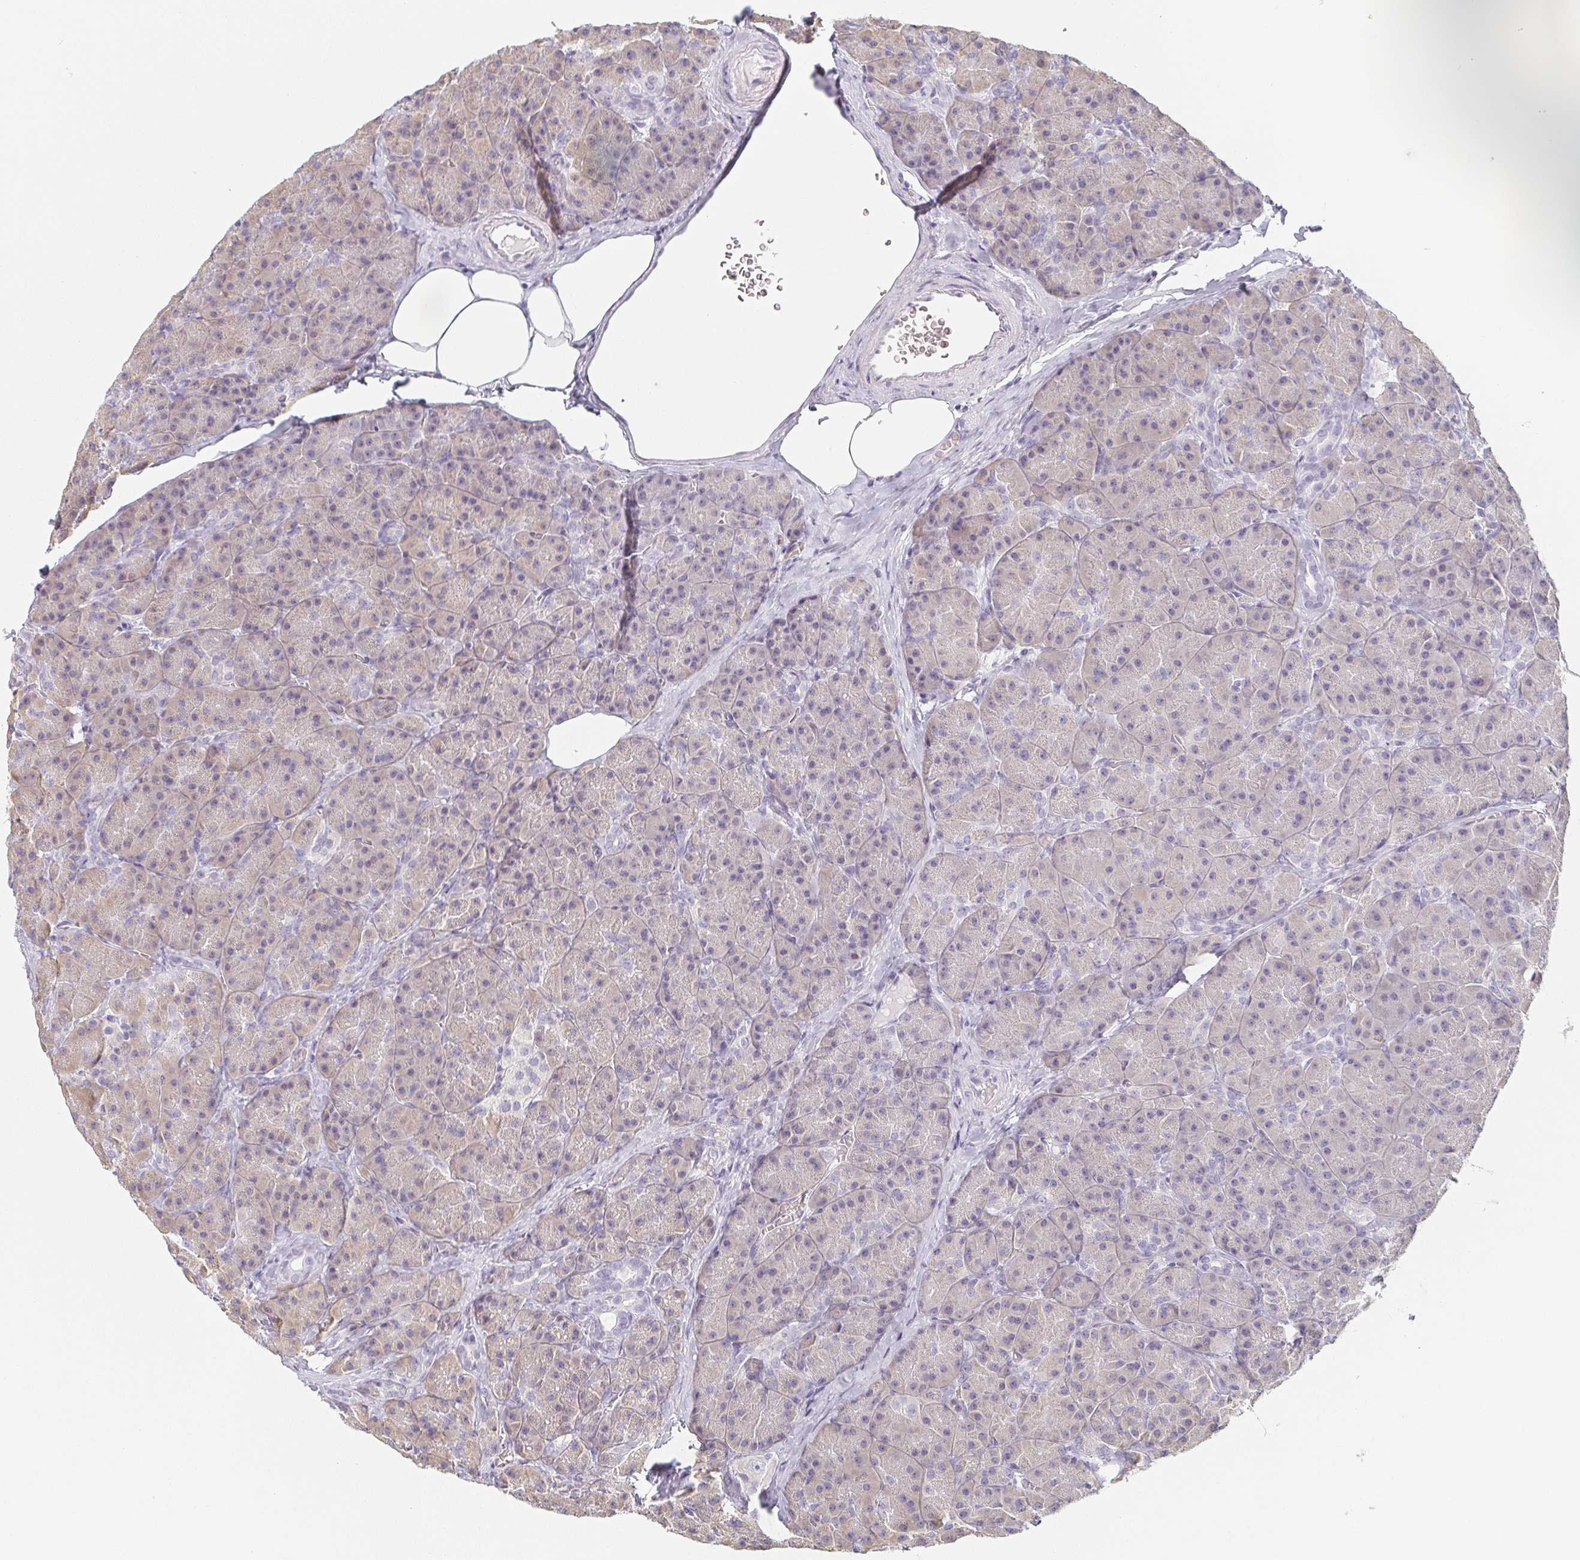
{"staining": {"intensity": "weak", "quantity": "<25%", "location": "cytoplasmic/membranous"}, "tissue": "pancreas", "cell_type": "Exocrine glandular cells", "image_type": "normal", "snomed": [{"axis": "morphology", "description": "Normal tissue, NOS"}, {"axis": "topography", "description": "Pancreas"}], "caption": "Immunohistochemical staining of unremarkable human pancreas displays no significant expression in exocrine glandular cells. Nuclei are stained in blue.", "gene": "PRR27", "patient": {"sex": "male", "age": 57}}